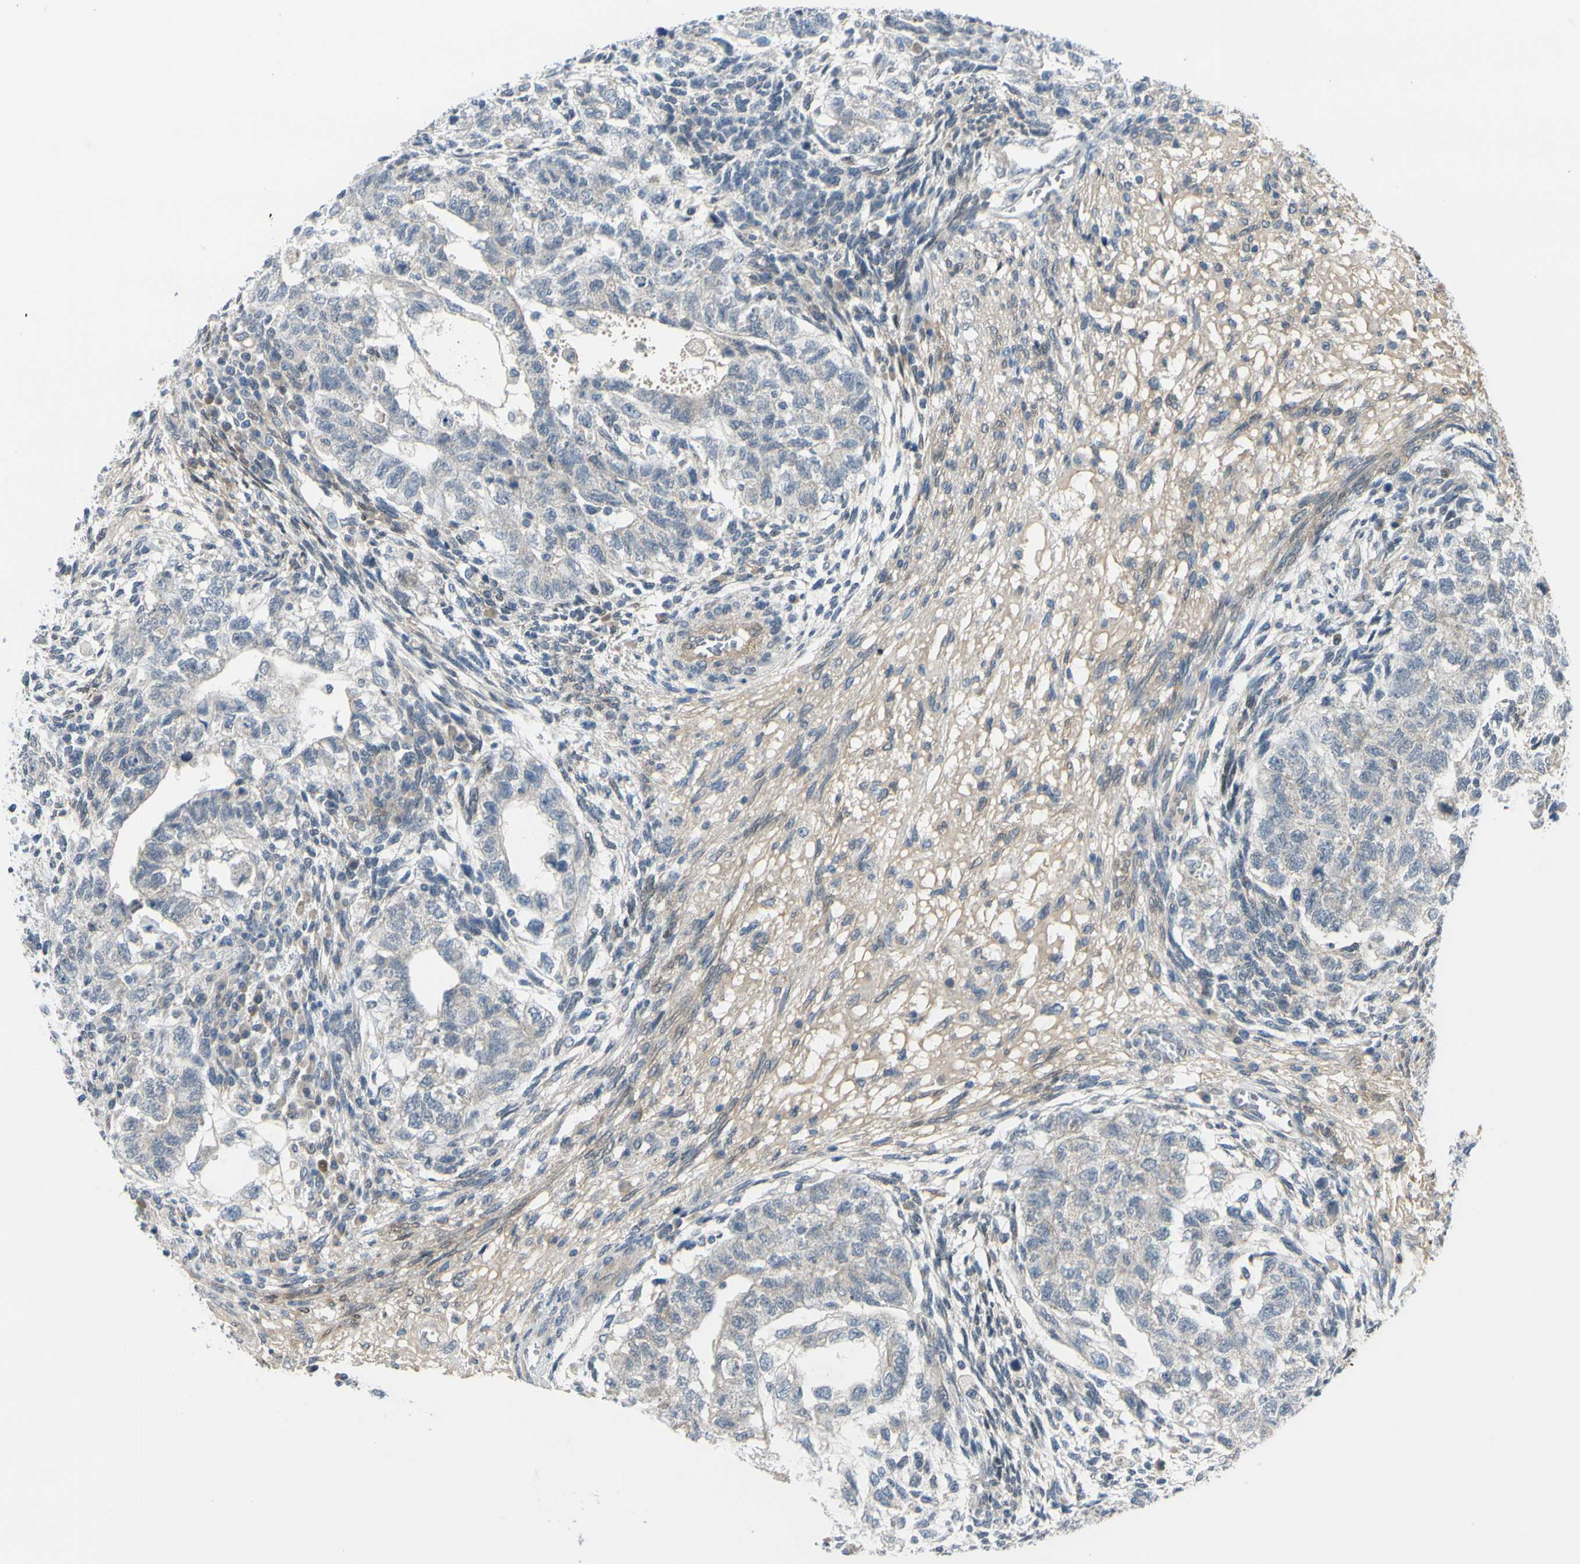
{"staining": {"intensity": "negative", "quantity": "none", "location": "none"}, "tissue": "testis cancer", "cell_type": "Tumor cells", "image_type": "cancer", "snomed": [{"axis": "morphology", "description": "Normal tissue, NOS"}, {"axis": "morphology", "description": "Carcinoma, Embryonal, NOS"}, {"axis": "topography", "description": "Testis"}], "caption": "The photomicrograph displays no significant expression in tumor cells of testis embryonal carcinoma.", "gene": "FHL2", "patient": {"sex": "male", "age": 36}}